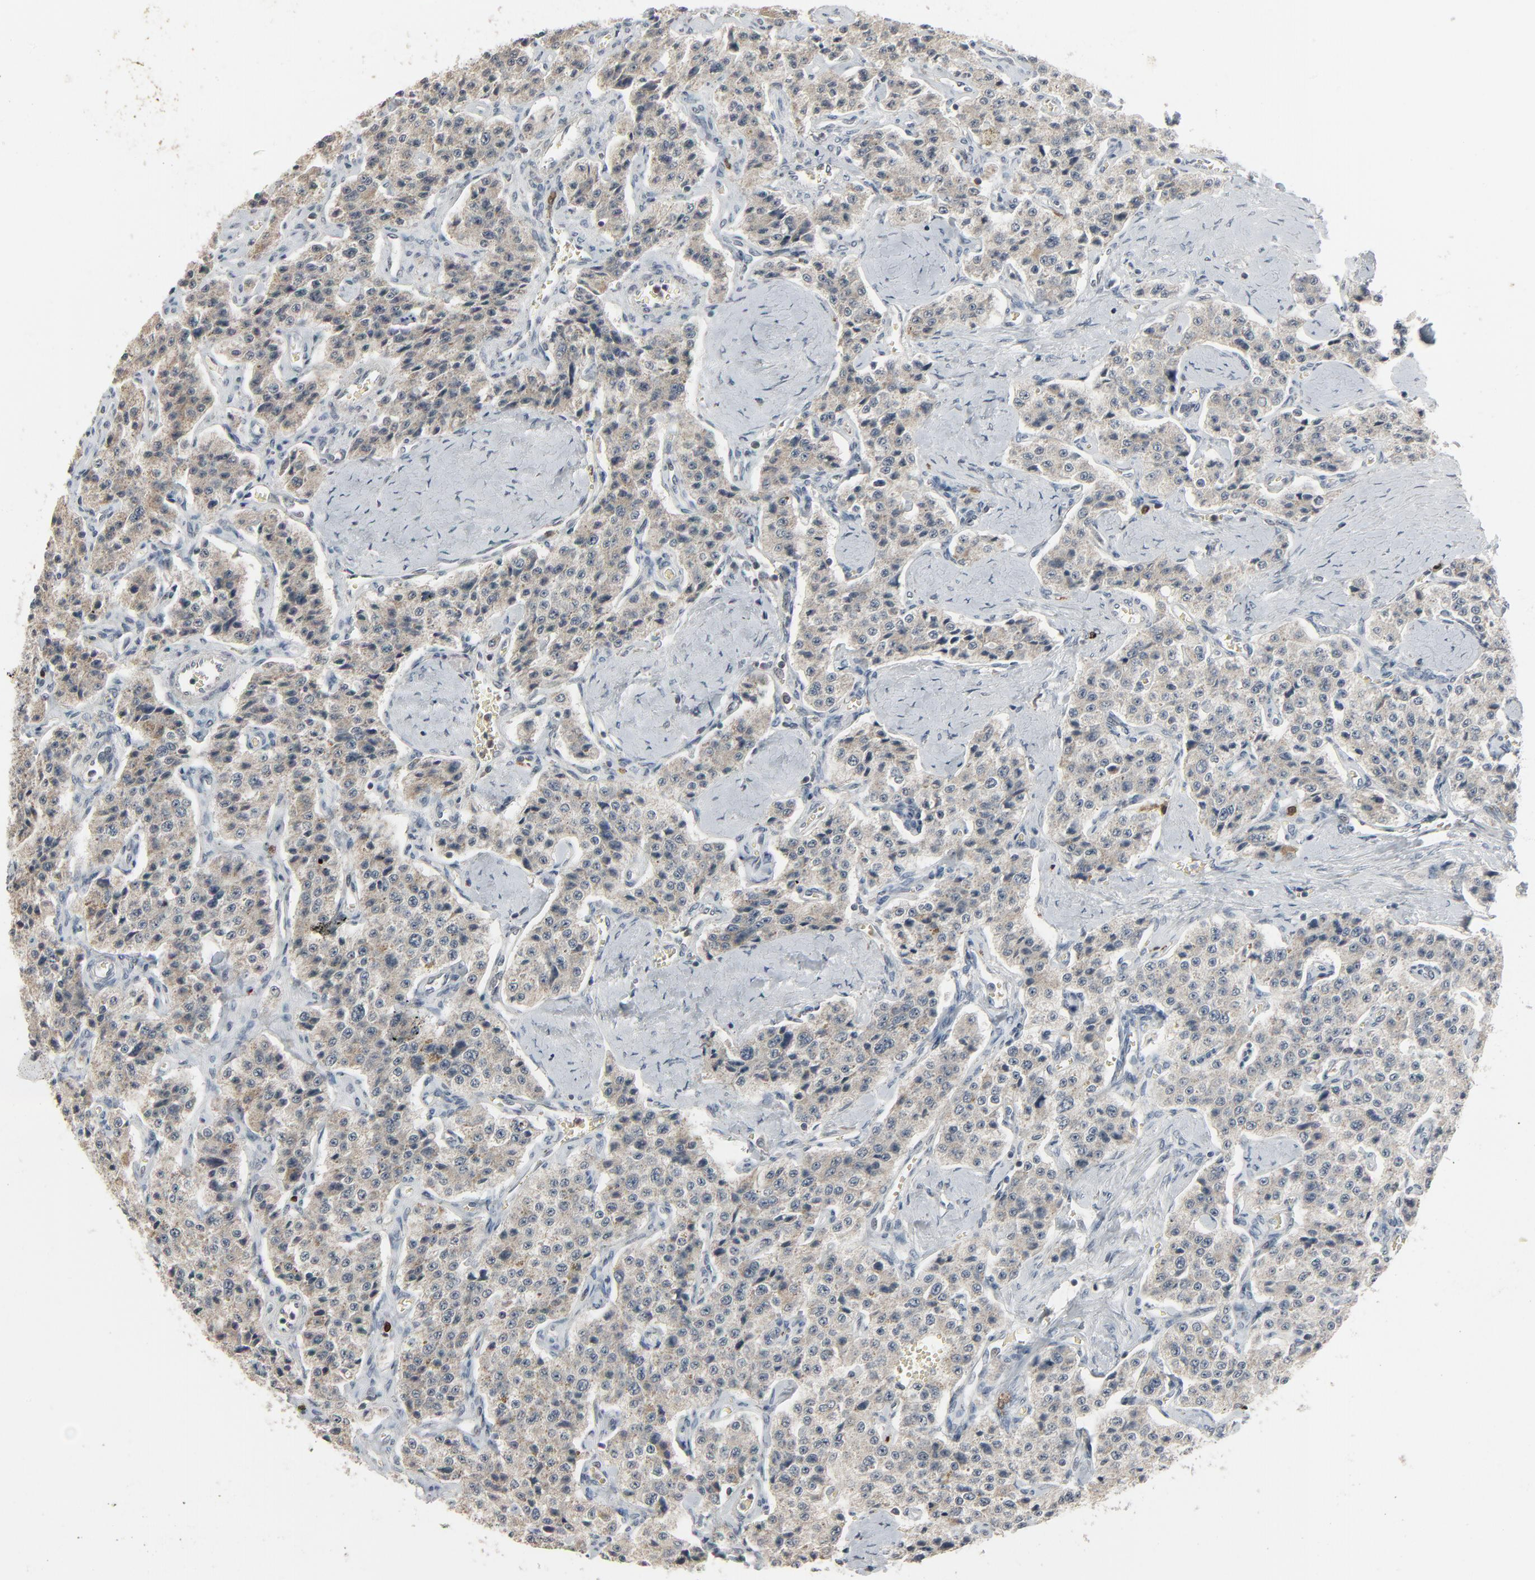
{"staining": {"intensity": "weak", "quantity": ">75%", "location": "cytoplasmic/membranous"}, "tissue": "carcinoid", "cell_type": "Tumor cells", "image_type": "cancer", "snomed": [{"axis": "morphology", "description": "Carcinoid, malignant, NOS"}, {"axis": "topography", "description": "Small intestine"}], "caption": "High-magnification brightfield microscopy of carcinoid (malignant) stained with DAB (brown) and counterstained with hematoxylin (blue). tumor cells exhibit weak cytoplasmic/membranous staining is appreciated in approximately>75% of cells. (brown staining indicates protein expression, while blue staining denotes nuclei).", "gene": "DOCK8", "patient": {"sex": "male", "age": 52}}